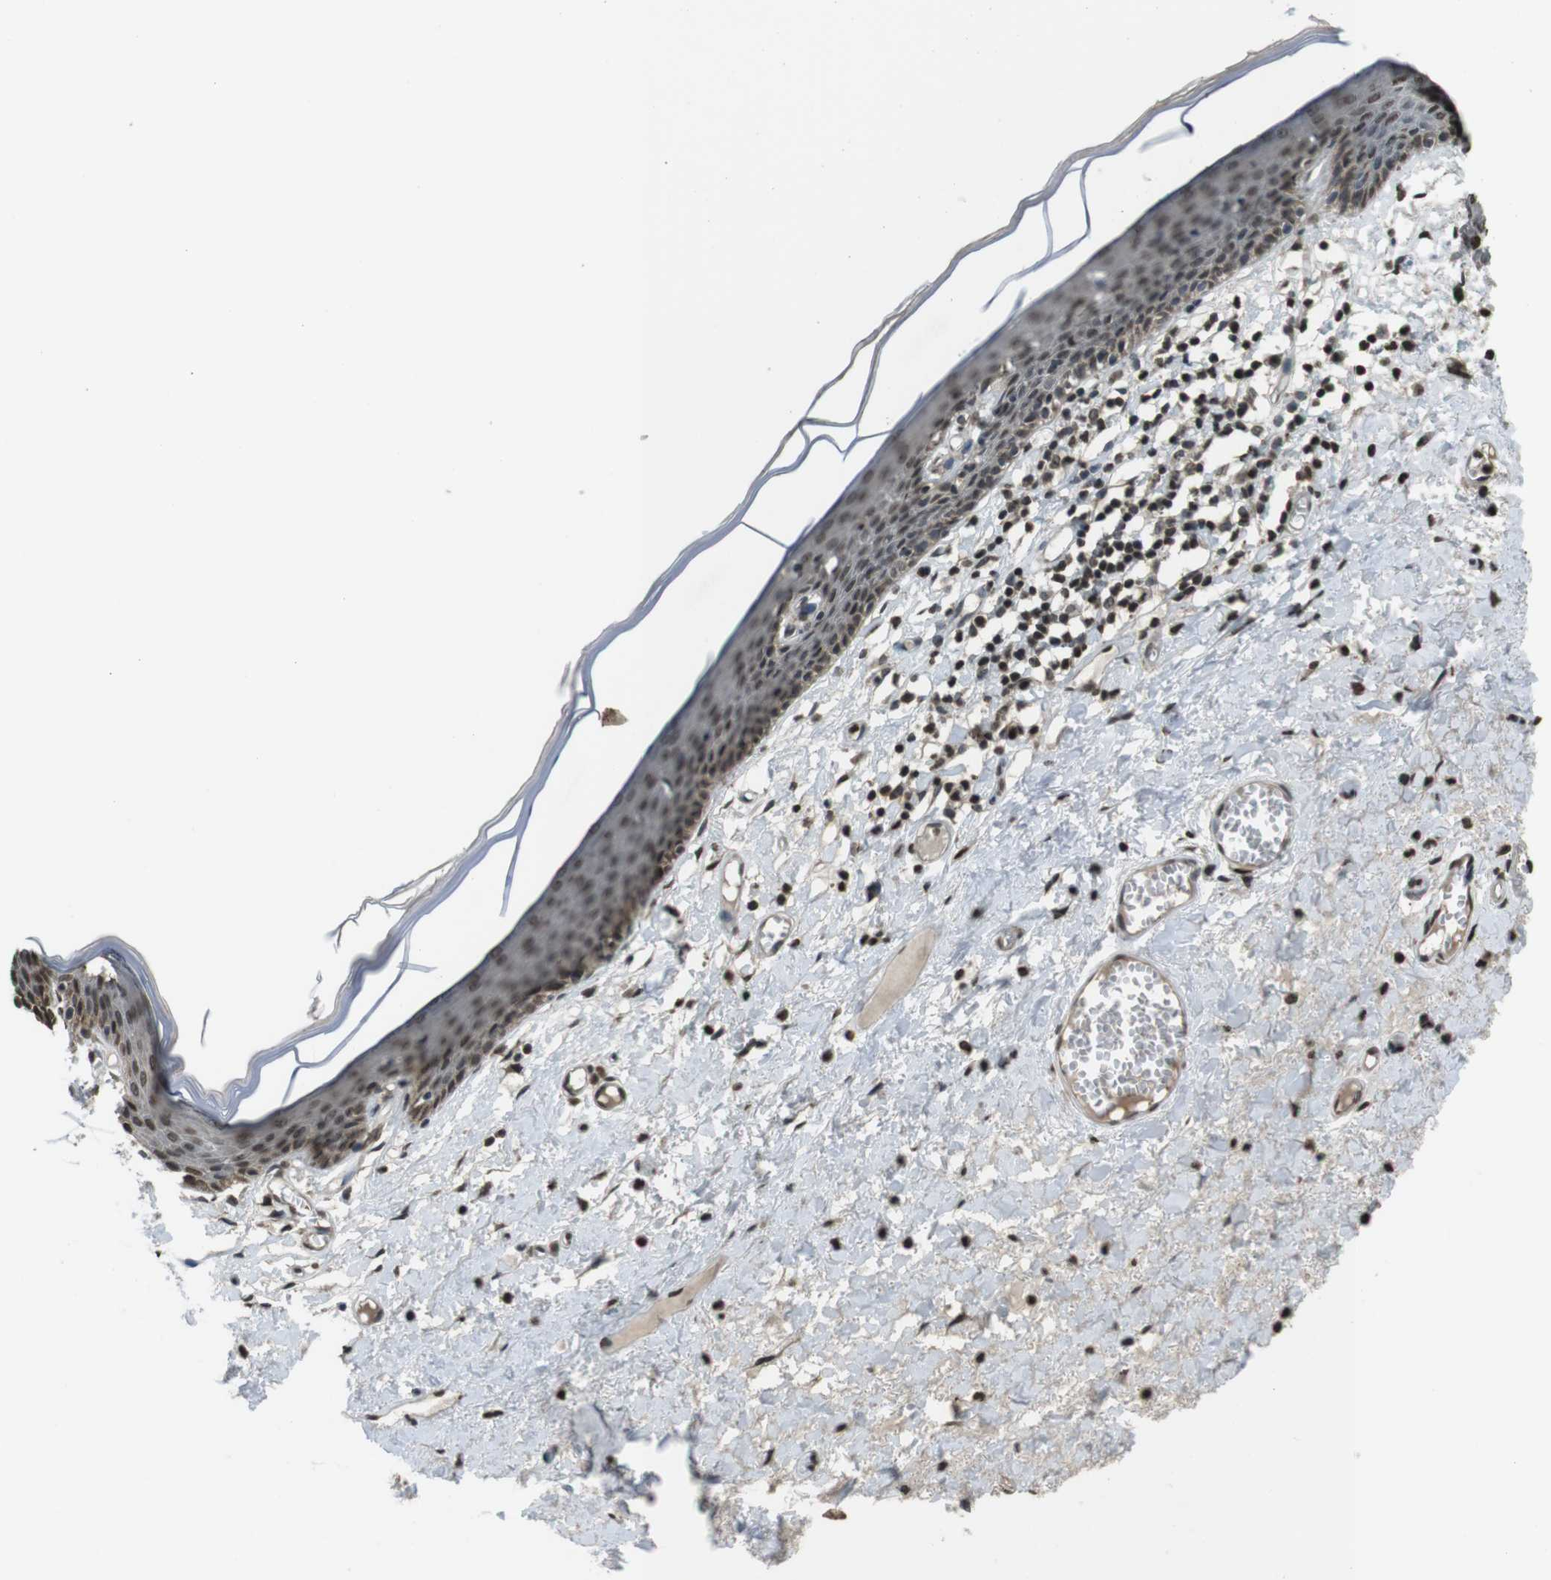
{"staining": {"intensity": "moderate", "quantity": ">75%", "location": "nuclear"}, "tissue": "skin", "cell_type": "Epidermal cells", "image_type": "normal", "snomed": [{"axis": "morphology", "description": "Normal tissue, NOS"}, {"axis": "topography", "description": "Vulva"}], "caption": "Skin stained with DAB IHC reveals medium levels of moderate nuclear staining in approximately >75% of epidermal cells. The staining was performed using DAB (3,3'-diaminobenzidine), with brown indicating positive protein expression. Nuclei are stained blue with hematoxylin.", "gene": "MAF", "patient": {"sex": "female", "age": 54}}